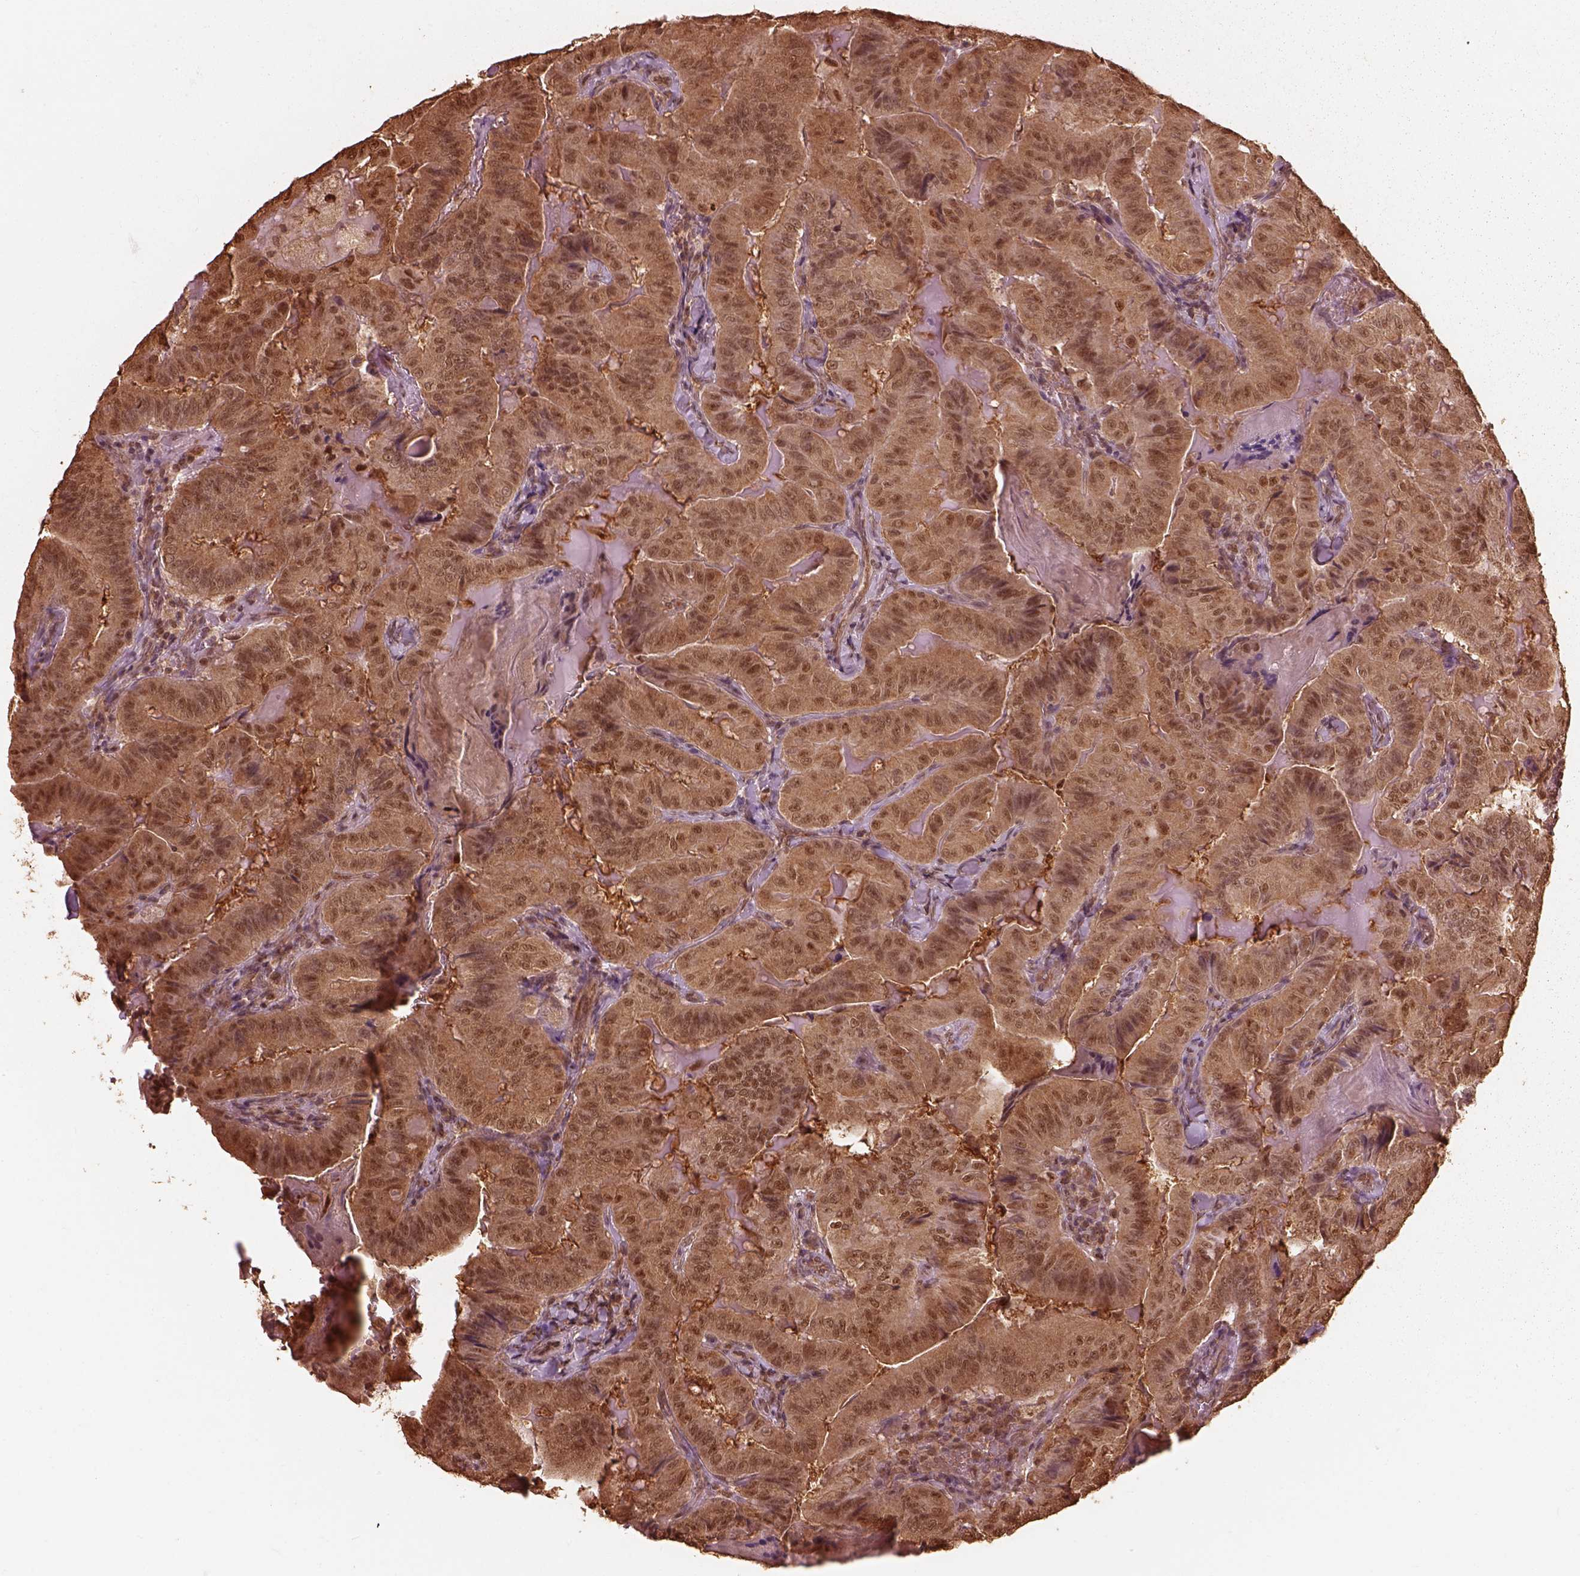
{"staining": {"intensity": "moderate", "quantity": ">75%", "location": "cytoplasmic/membranous,nuclear"}, "tissue": "thyroid cancer", "cell_type": "Tumor cells", "image_type": "cancer", "snomed": [{"axis": "morphology", "description": "Papillary adenocarcinoma, NOS"}, {"axis": "topography", "description": "Thyroid gland"}], "caption": "This histopathology image reveals thyroid papillary adenocarcinoma stained with immunohistochemistry (IHC) to label a protein in brown. The cytoplasmic/membranous and nuclear of tumor cells show moderate positivity for the protein. Nuclei are counter-stained blue.", "gene": "PSMC5", "patient": {"sex": "female", "age": 68}}